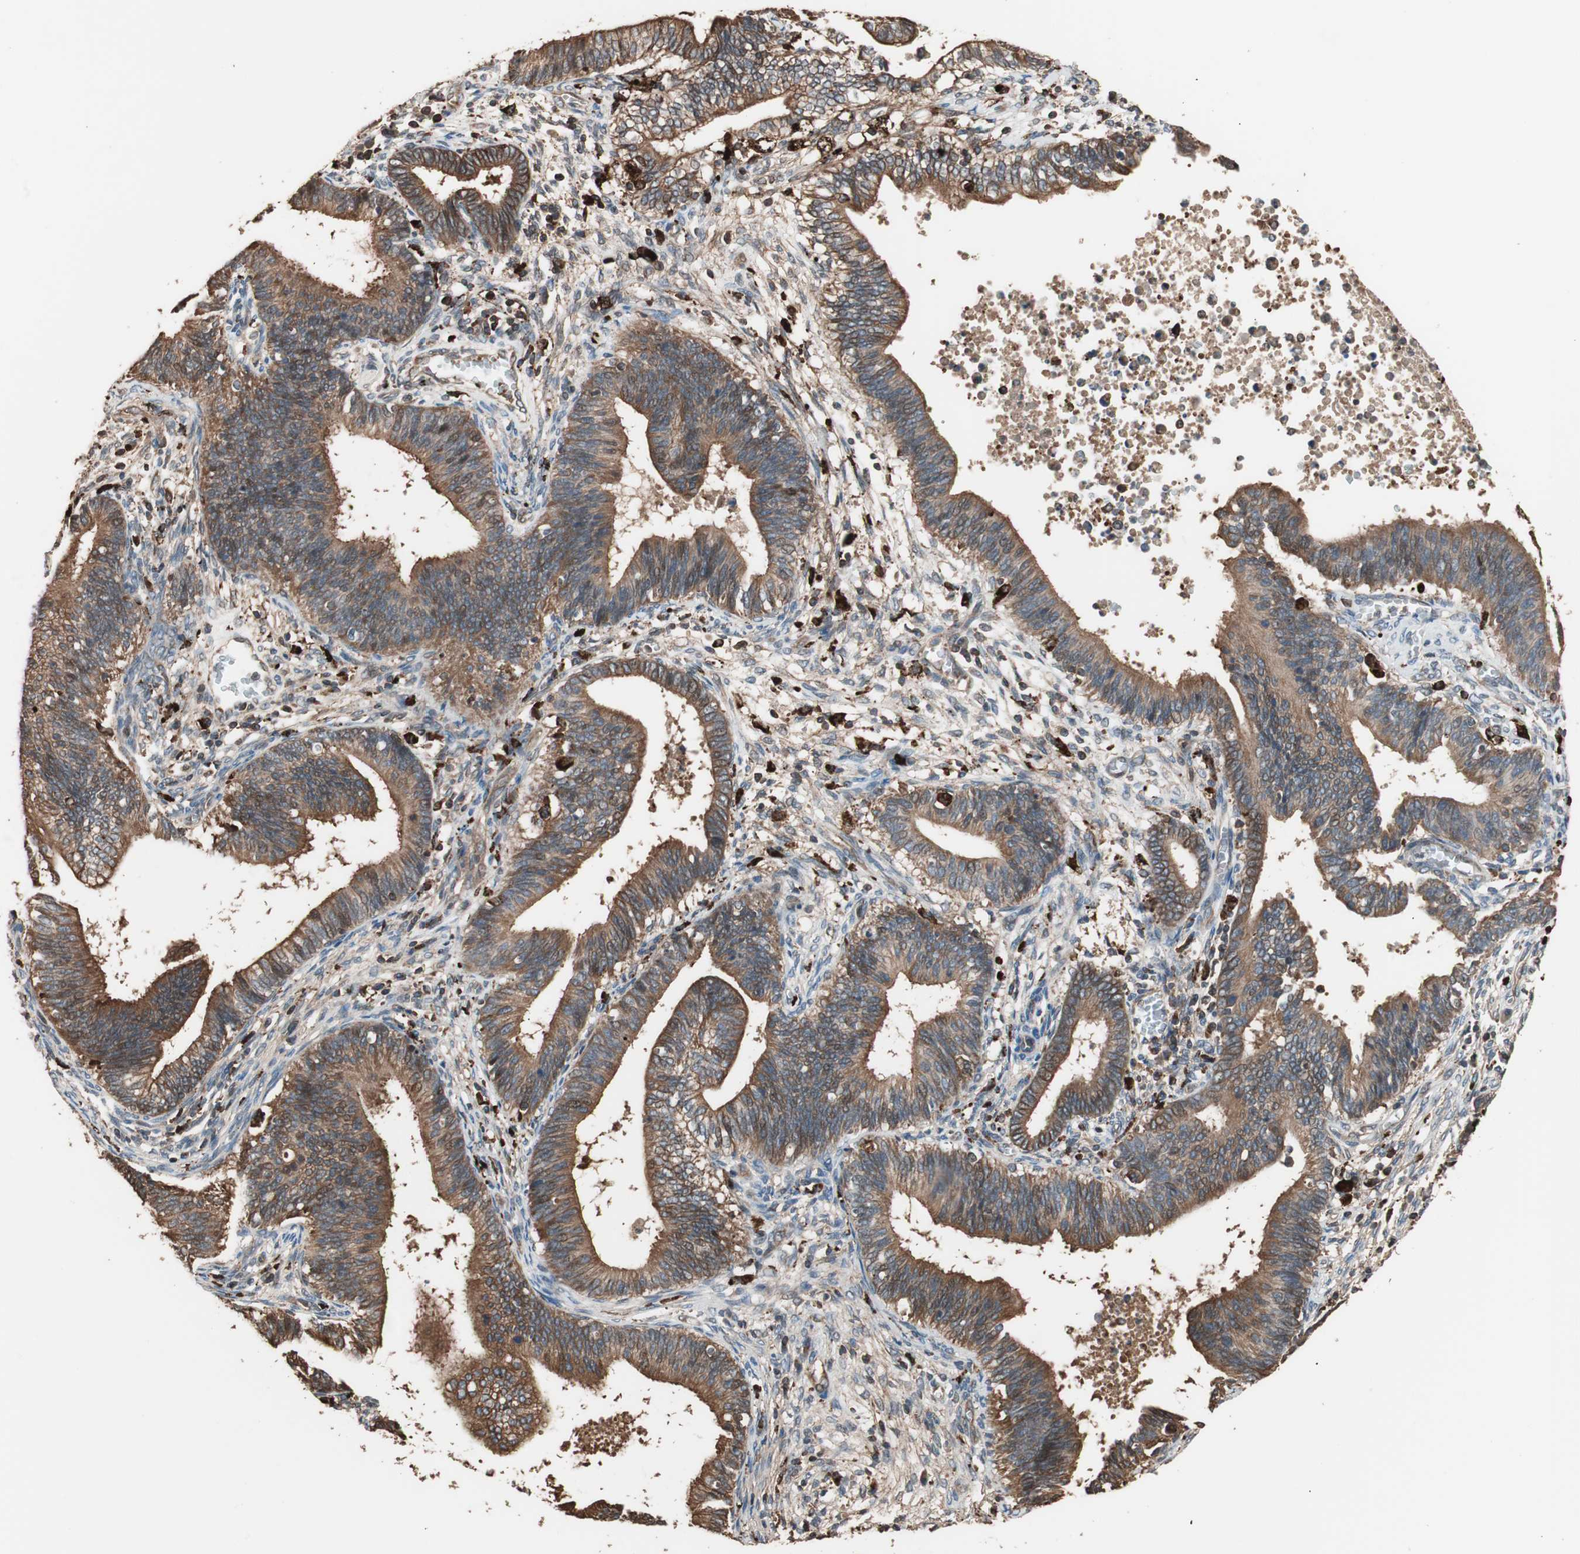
{"staining": {"intensity": "strong", "quantity": ">75%", "location": "cytoplasmic/membranous"}, "tissue": "cervical cancer", "cell_type": "Tumor cells", "image_type": "cancer", "snomed": [{"axis": "morphology", "description": "Adenocarcinoma, NOS"}, {"axis": "topography", "description": "Cervix"}], "caption": "Strong cytoplasmic/membranous staining for a protein is identified in about >75% of tumor cells of cervical cancer (adenocarcinoma) using immunohistochemistry.", "gene": "CCT3", "patient": {"sex": "female", "age": 44}}